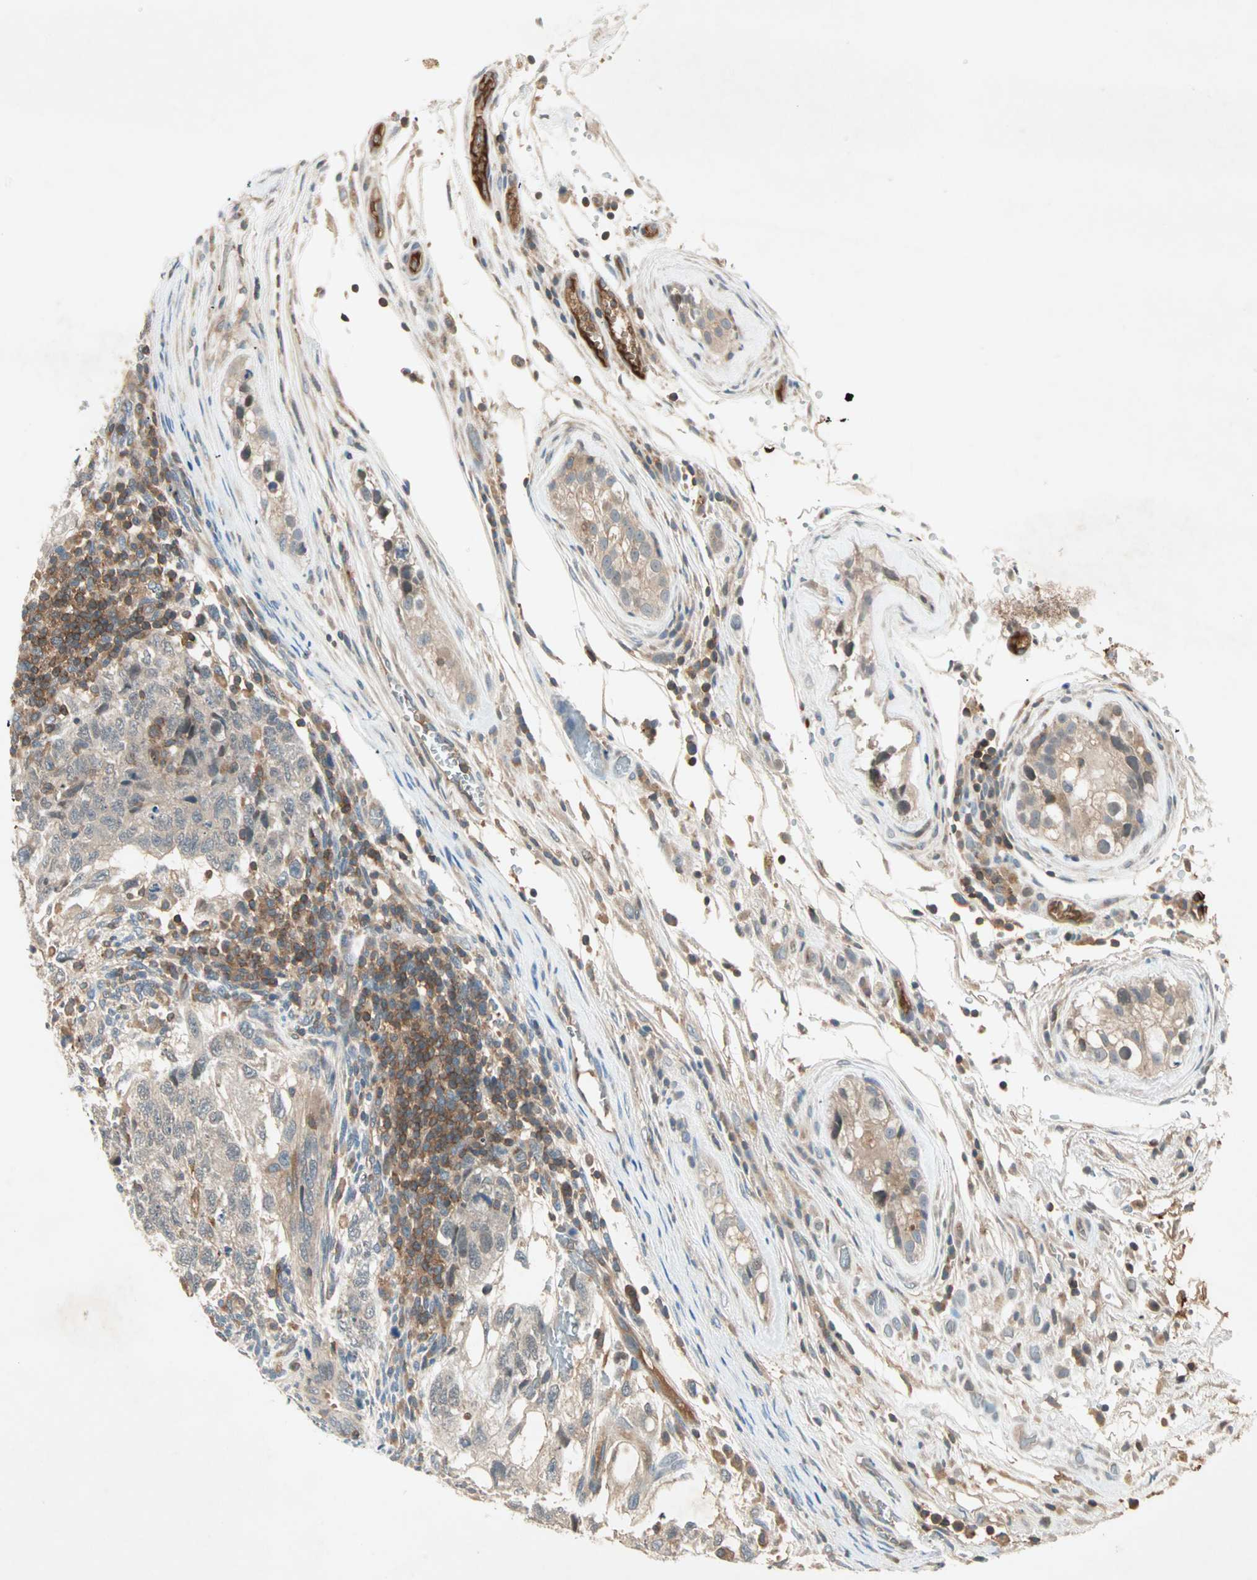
{"staining": {"intensity": "weak", "quantity": ">75%", "location": "cytoplasmic/membranous"}, "tissue": "testis cancer", "cell_type": "Tumor cells", "image_type": "cancer", "snomed": [{"axis": "morphology", "description": "Normal tissue, NOS"}, {"axis": "morphology", "description": "Carcinoma, Embryonal, NOS"}, {"axis": "topography", "description": "Testis"}], "caption": "Immunohistochemistry (IHC) (DAB (3,3'-diaminobenzidine)) staining of human testis cancer exhibits weak cytoplasmic/membranous protein expression in about >75% of tumor cells.", "gene": "TEC", "patient": {"sex": "male", "age": 36}}